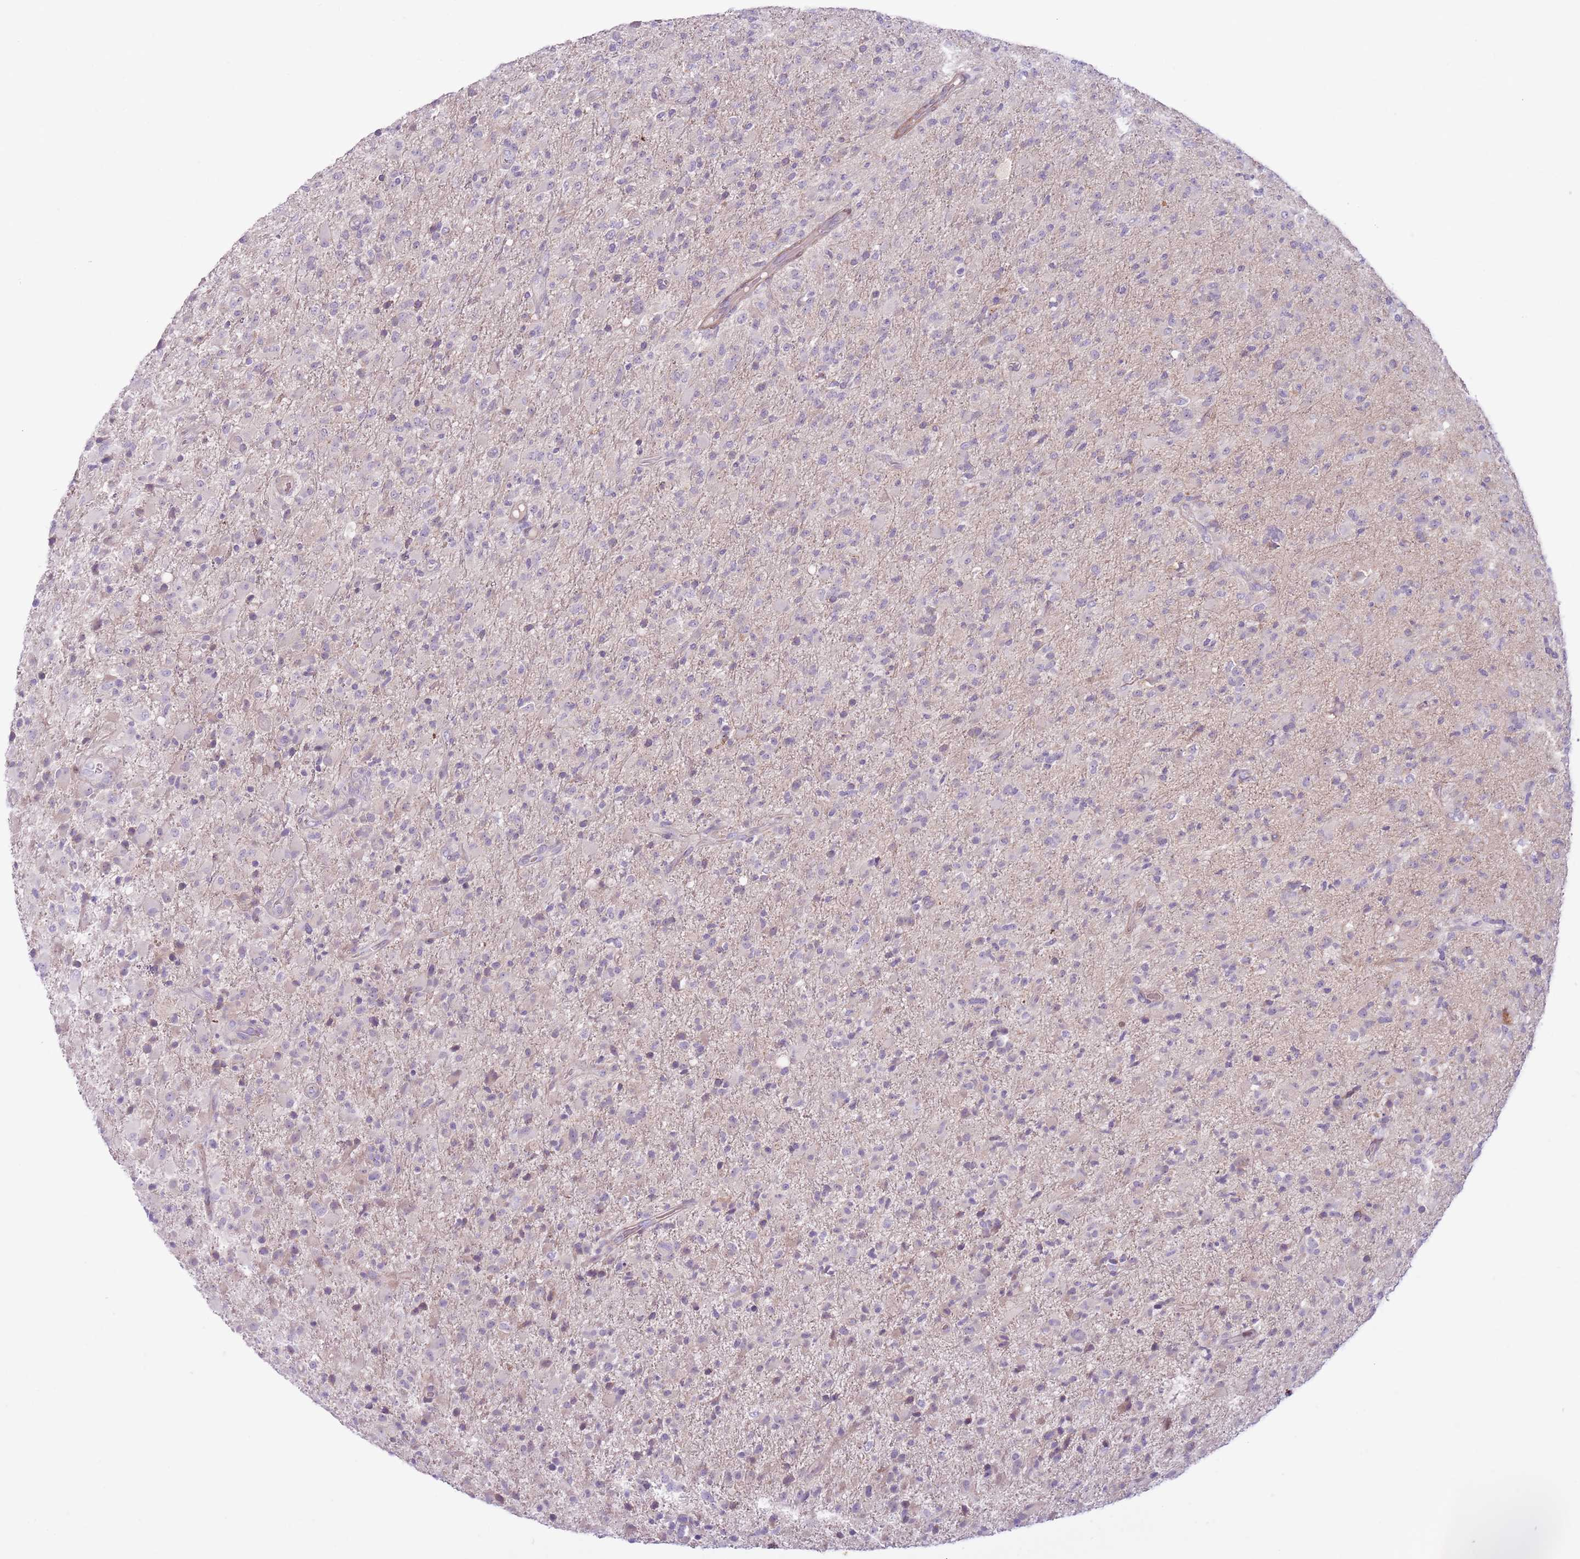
{"staining": {"intensity": "negative", "quantity": "none", "location": "none"}, "tissue": "glioma", "cell_type": "Tumor cells", "image_type": "cancer", "snomed": [{"axis": "morphology", "description": "Glioma, malignant, Low grade"}, {"axis": "topography", "description": "Brain"}], "caption": "An image of low-grade glioma (malignant) stained for a protein displays no brown staining in tumor cells.", "gene": "MRO", "patient": {"sex": "male", "age": 65}}